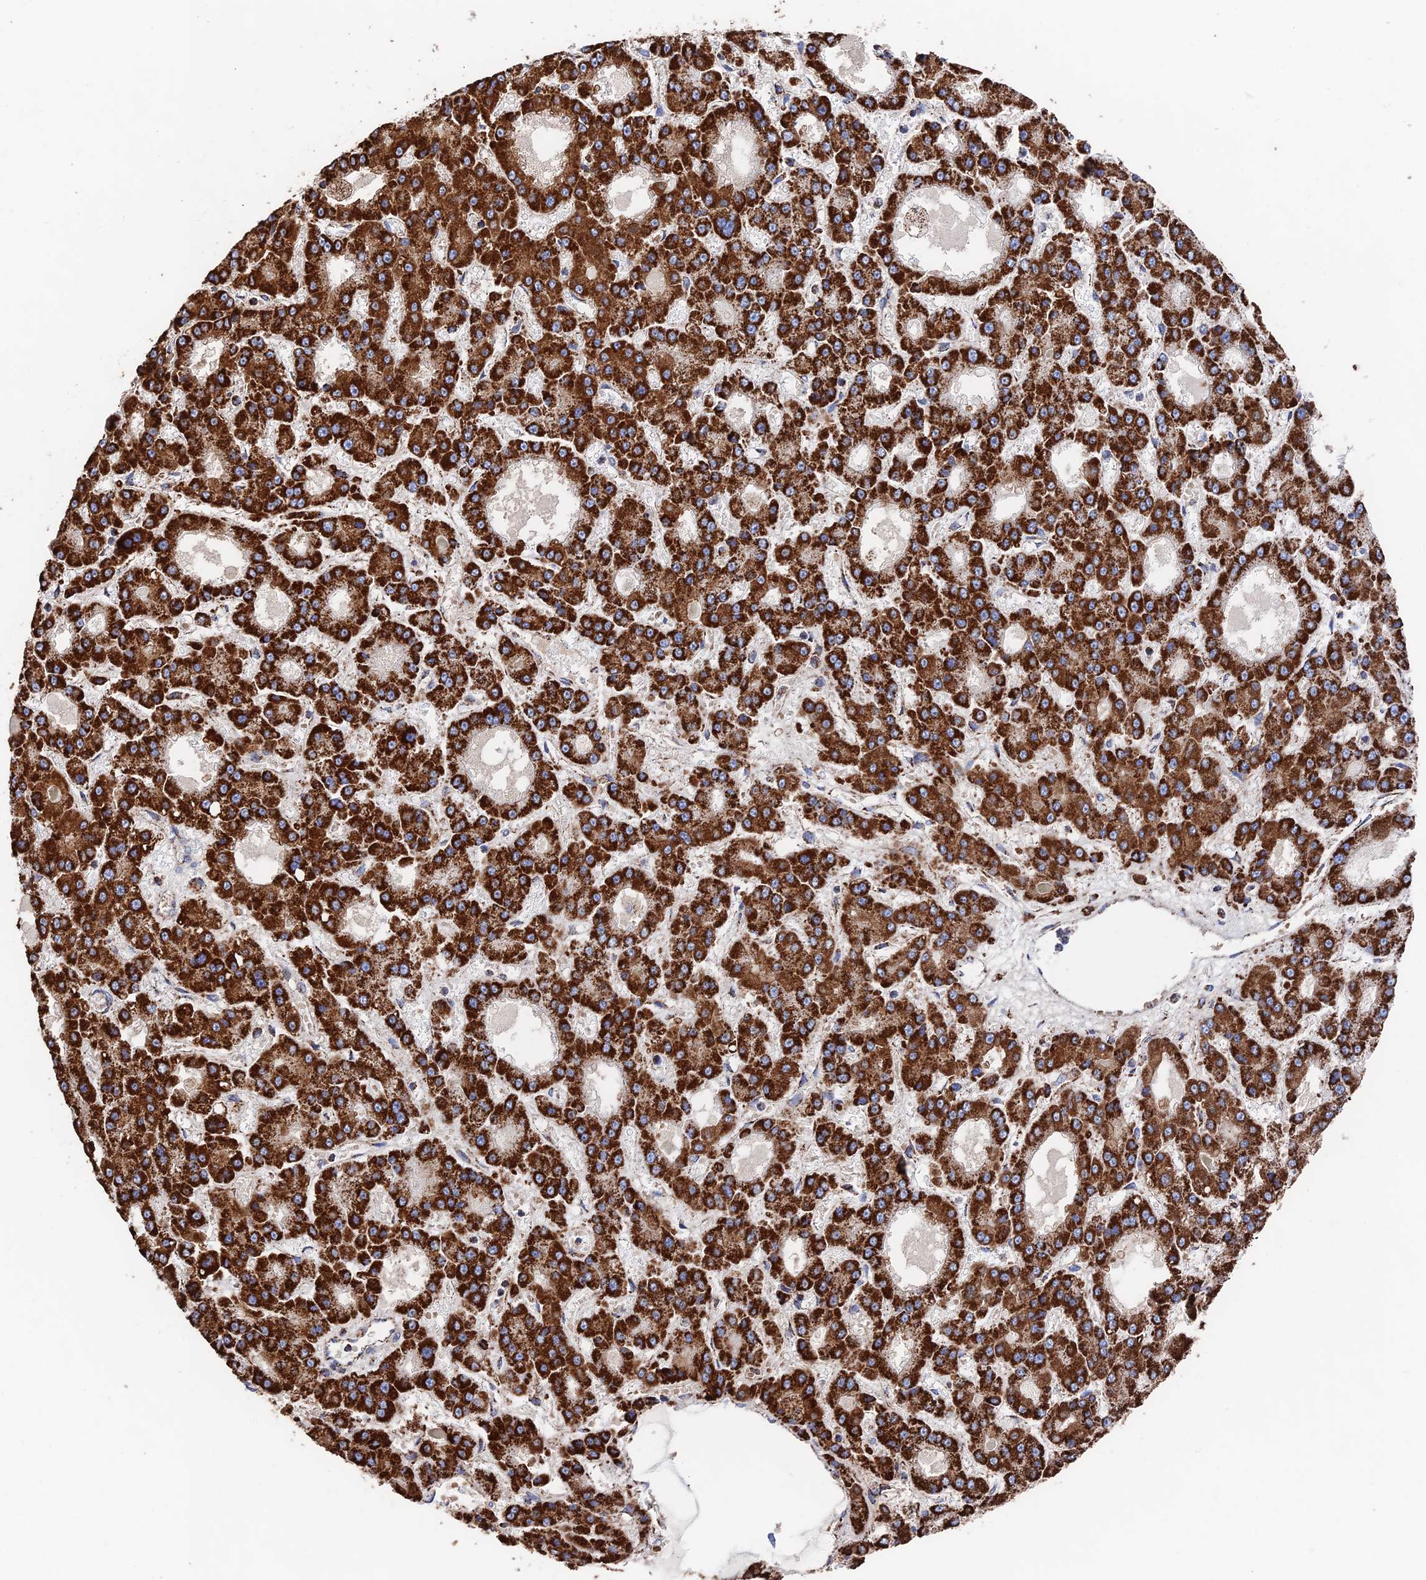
{"staining": {"intensity": "strong", "quantity": ">75%", "location": "cytoplasmic/membranous"}, "tissue": "liver cancer", "cell_type": "Tumor cells", "image_type": "cancer", "snomed": [{"axis": "morphology", "description": "Carcinoma, Hepatocellular, NOS"}, {"axis": "topography", "description": "Liver"}], "caption": "Strong cytoplasmic/membranous staining is seen in about >75% of tumor cells in hepatocellular carcinoma (liver).", "gene": "HAUS8", "patient": {"sex": "male", "age": 70}}